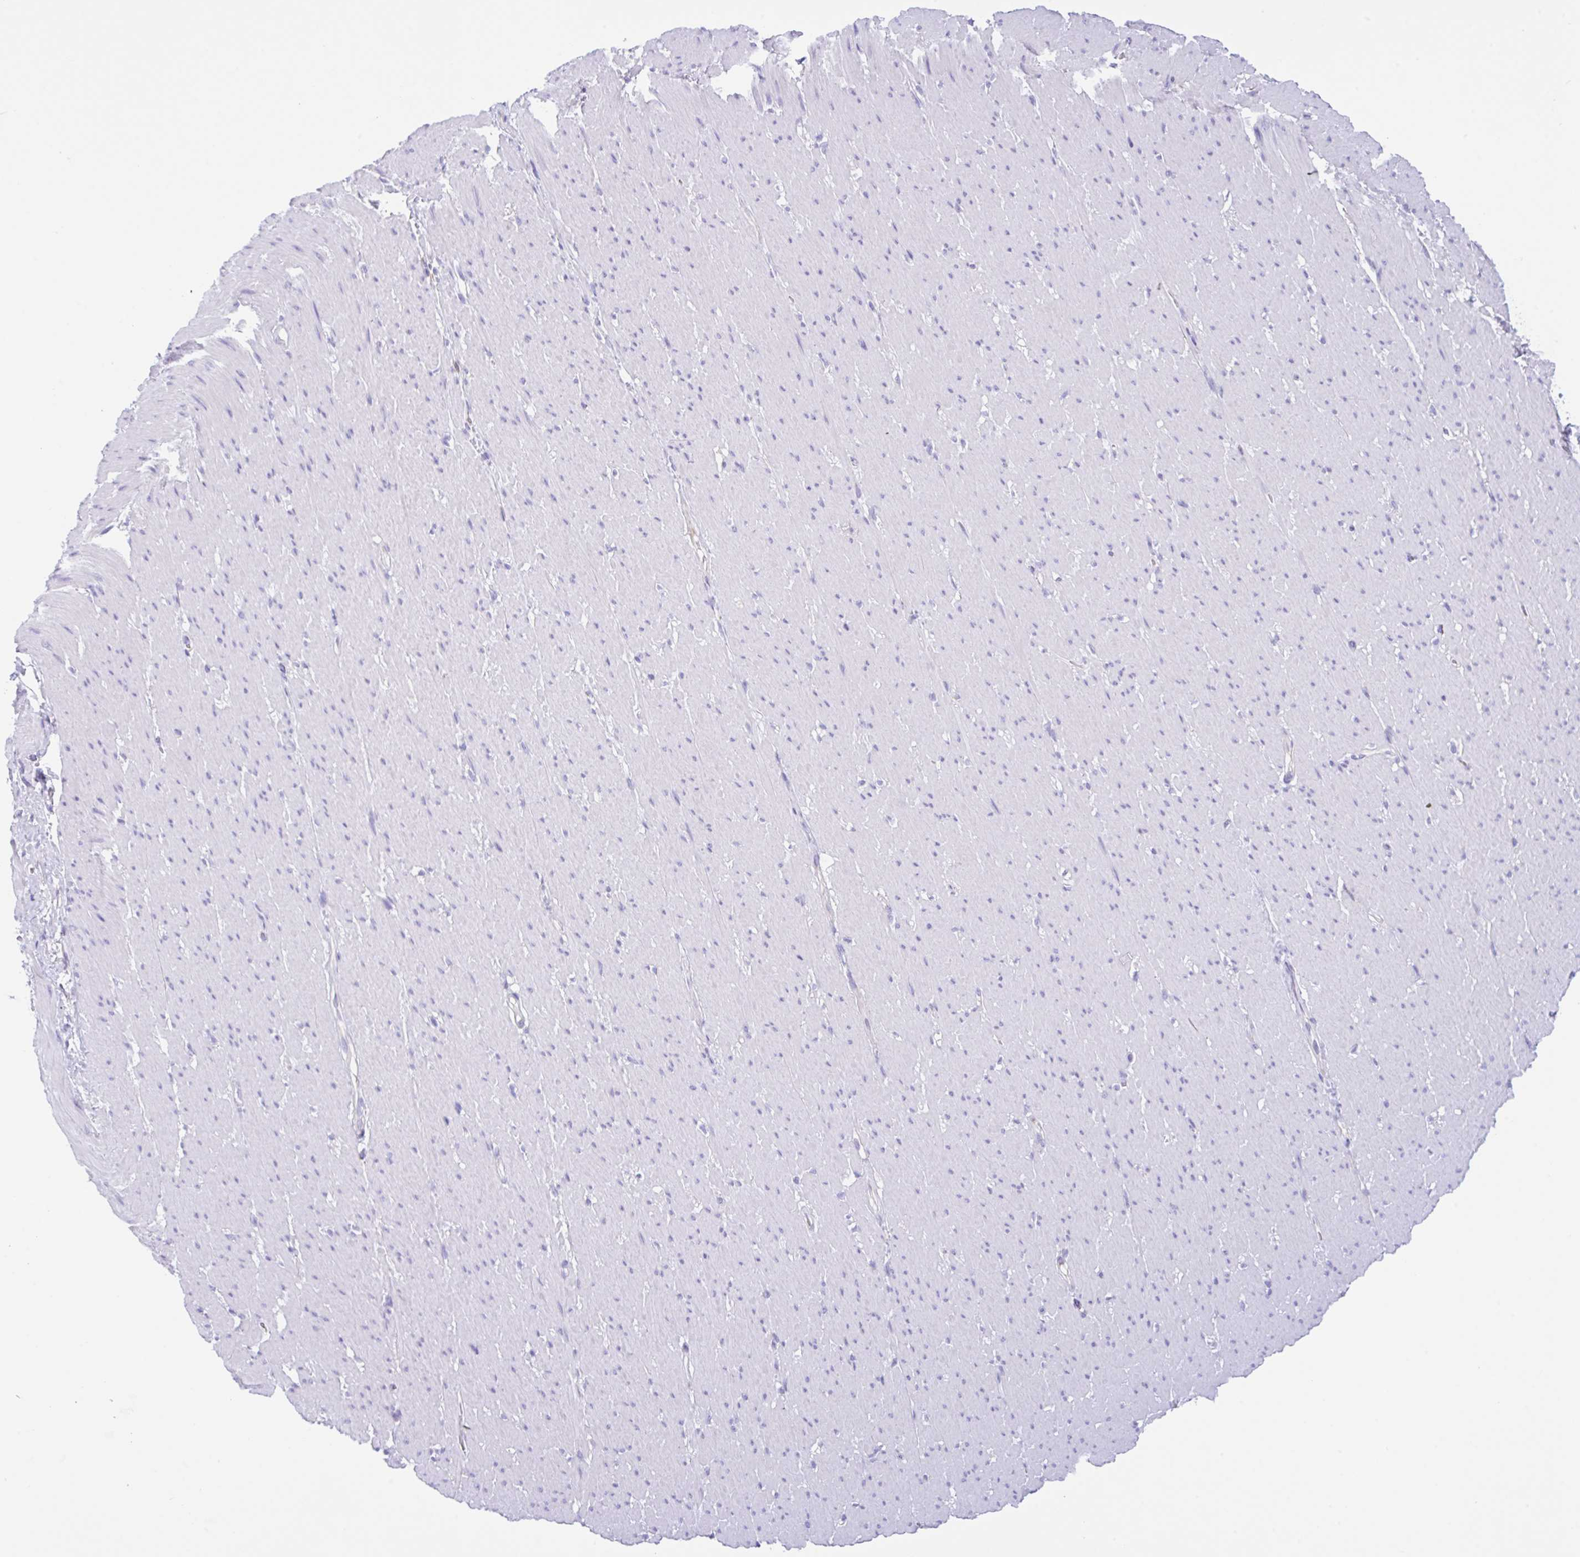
{"staining": {"intensity": "negative", "quantity": "none", "location": "none"}, "tissue": "smooth muscle", "cell_type": "Smooth muscle cells", "image_type": "normal", "snomed": [{"axis": "morphology", "description": "Normal tissue, NOS"}, {"axis": "topography", "description": "Smooth muscle"}, {"axis": "topography", "description": "Rectum"}], "caption": "Smooth muscle cells are negative for protein expression in normal human smooth muscle. (DAB immunohistochemistry (IHC) with hematoxylin counter stain).", "gene": "NDUFAF8", "patient": {"sex": "male", "age": 53}}